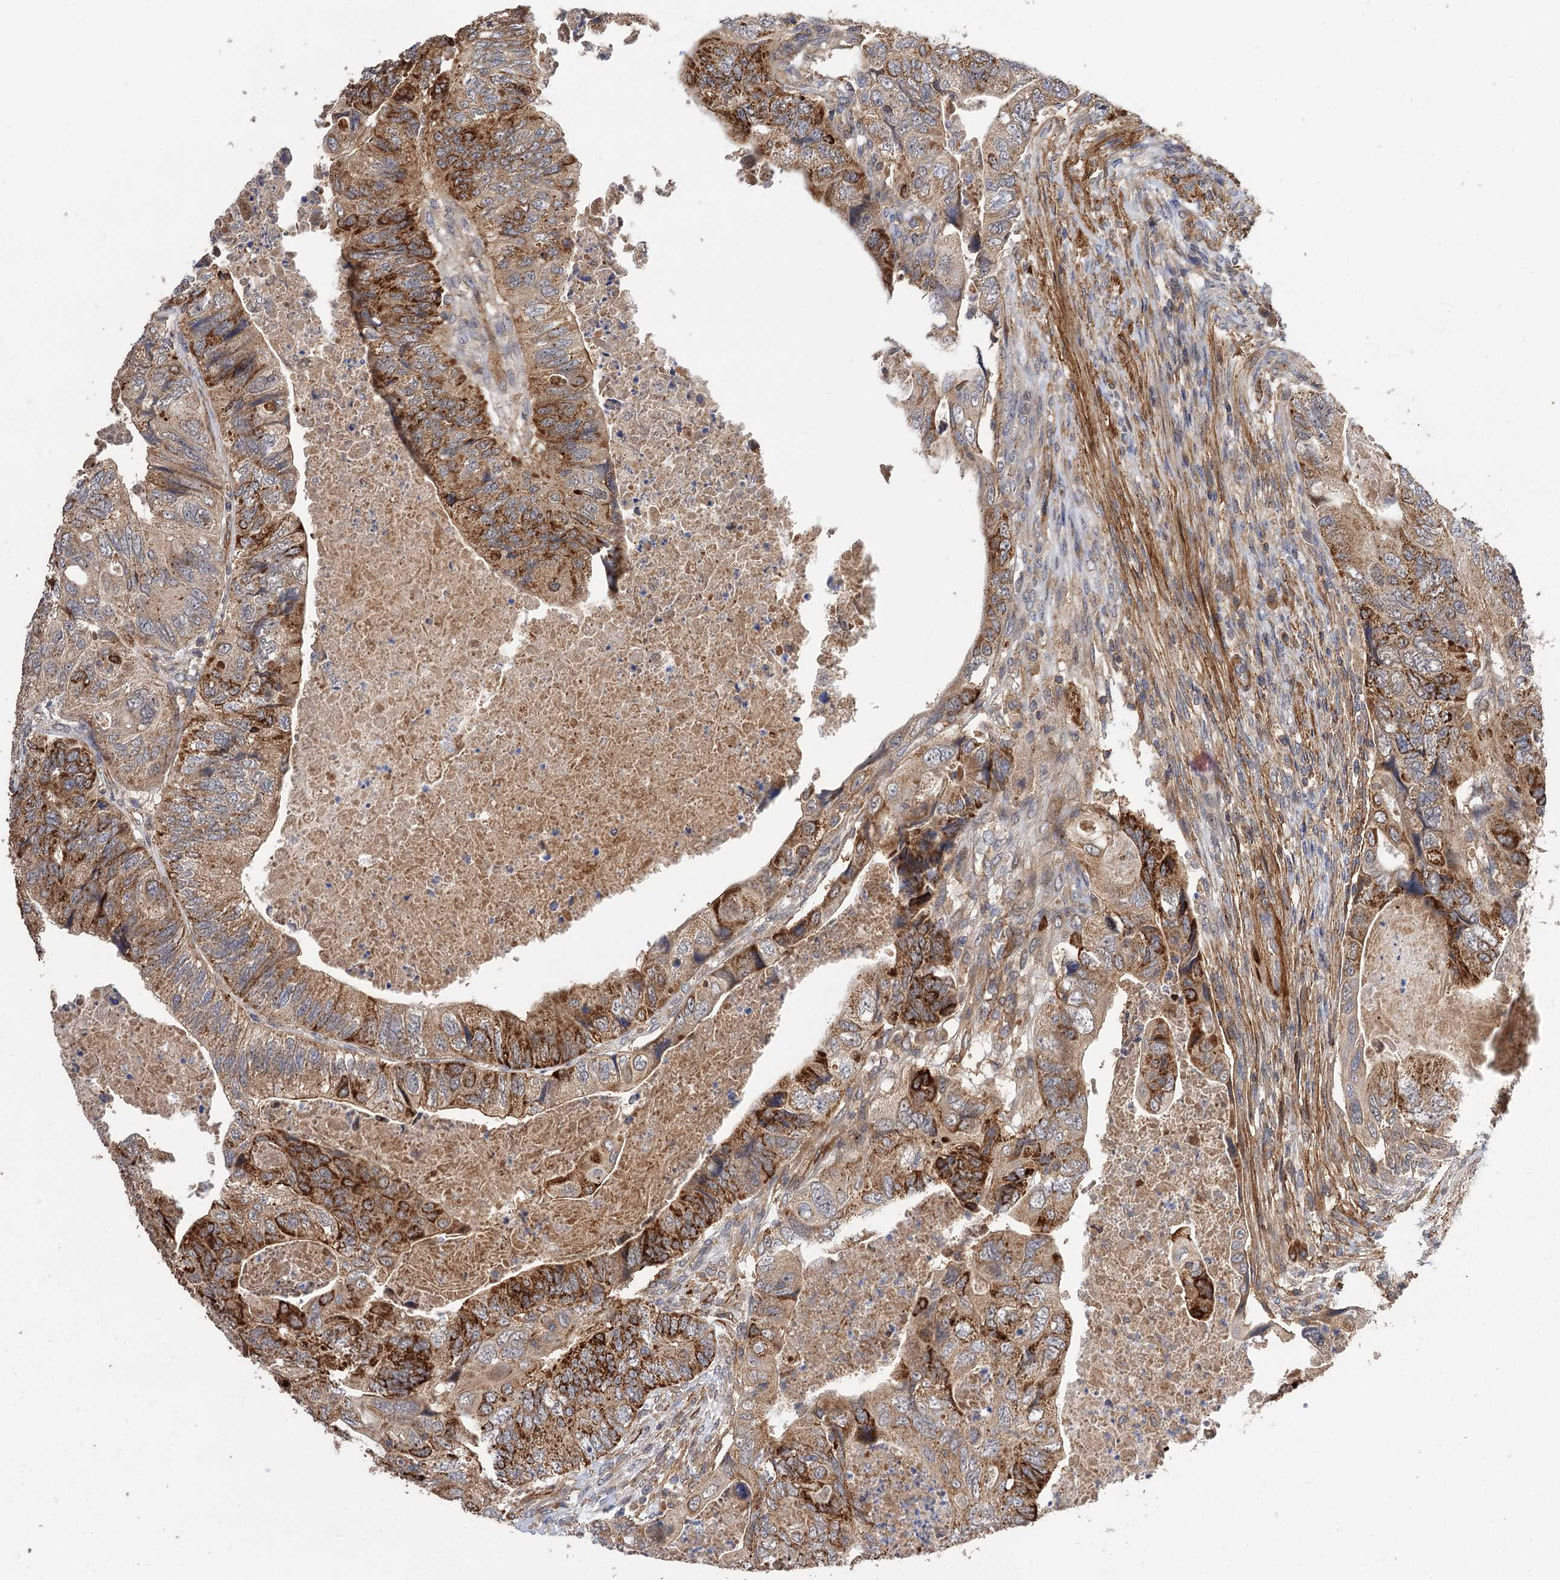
{"staining": {"intensity": "strong", "quantity": ">75%", "location": "cytoplasmic/membranous"}, "tissue": "colorectal cancer", "cell_type": "Tumor cells", "image_type": "cancer", "snomed": [{"axis": "morphology", "description": "Adenocarcinoma, NOS"}, {"axis": "topography", "description": "Rectum"}], "caption": "Colorectal cancer tissue demonstrates strong cytoplasmic/membranous expression in about >75% of tumor cells, visualized by immunohistochemistry. Nuclei are stained in blue.", "gene": "FBXW8", "patient": {"sex": "male", "age": 63}}